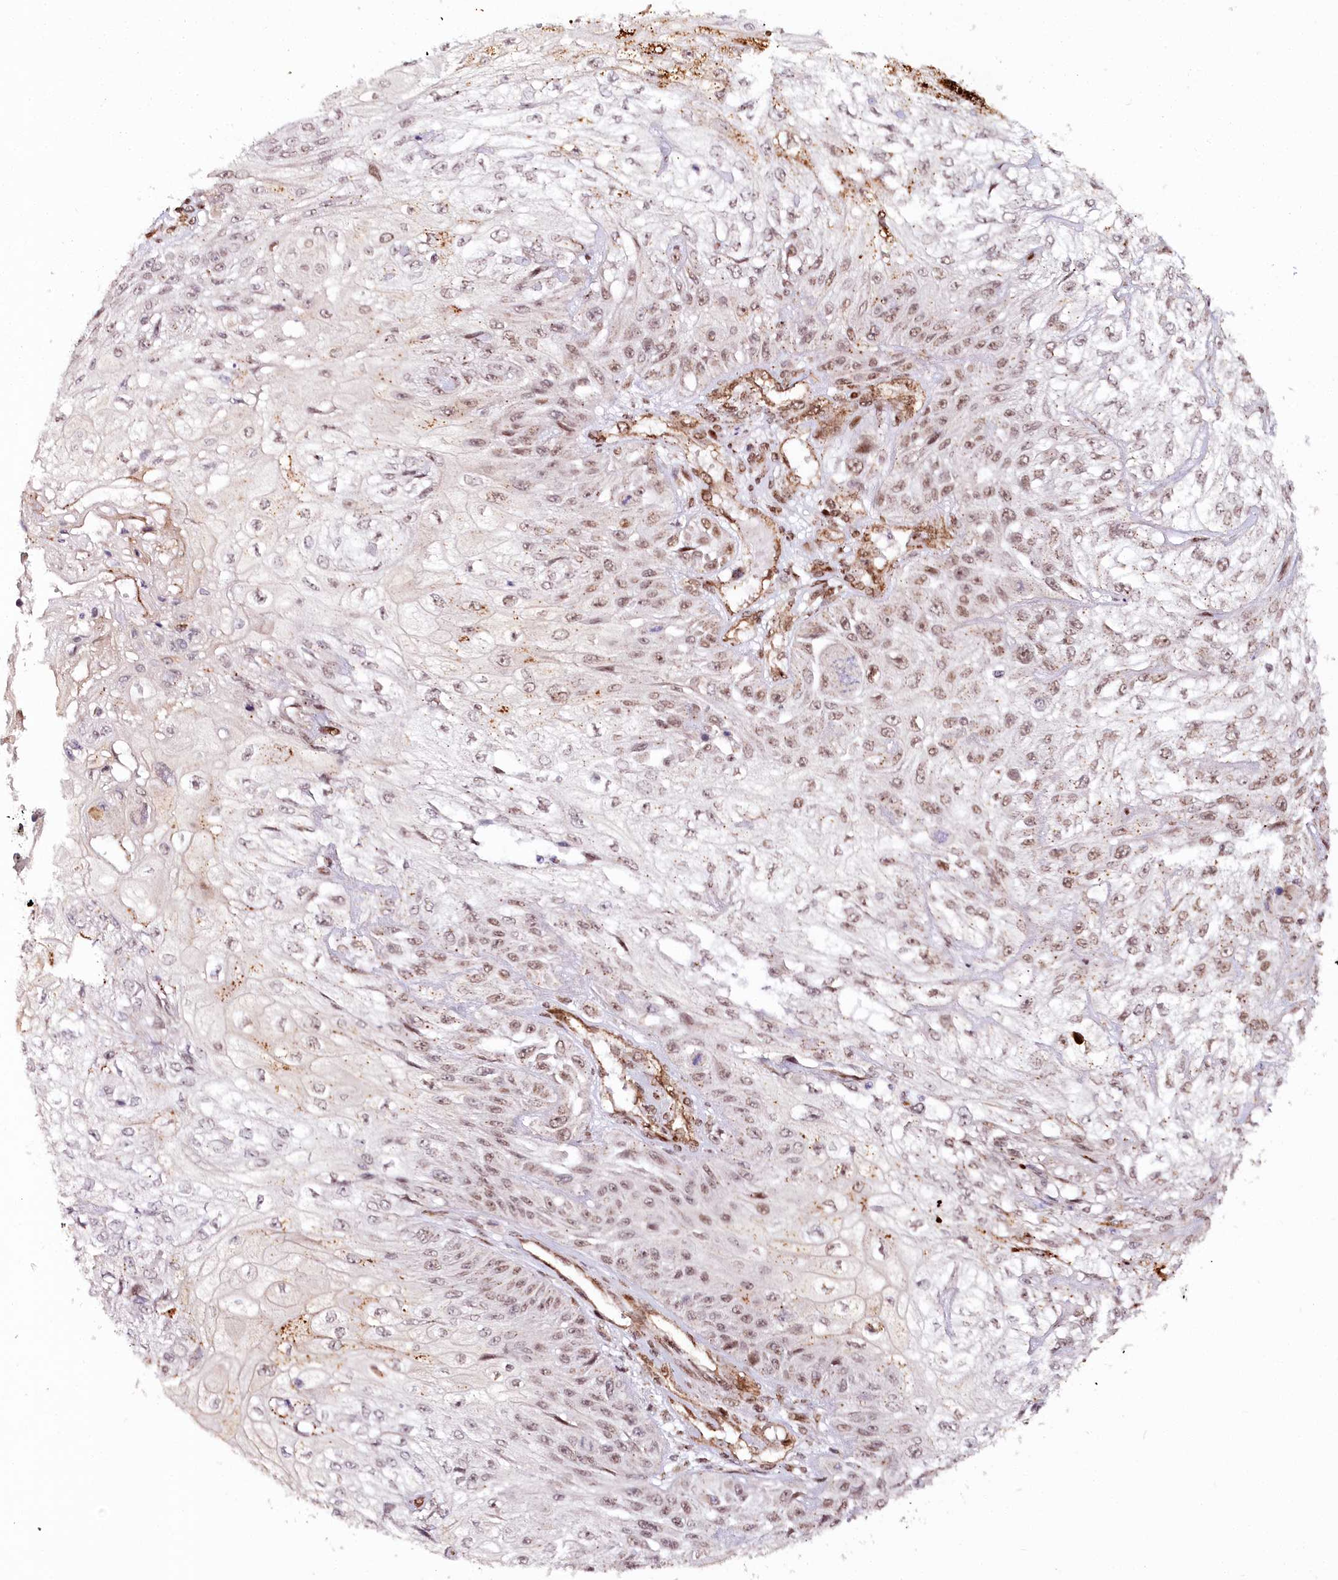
{"staining": {"intensity": "weak", "quantity": "25%-75%", "location": "nuclear"}, "tissue": "skin cancer", "cell_type": "Tumor cells", "image_type": "cancer", "snomed": [{"axis": "morphology", "description": "Squamous cell carcinoma, NOS"}, {"axis": "morphology", "description": "Squamous cell carcinoma, metastatic, NOS"}, {"axis": "topography", "description": "Skin"}, {"axis": "topography", "description": "Lymph node"}], "caption": "Skin cancer (squamous cell carcinoma) stained for a protein demonstrates weak nuclear positivity in tumor cells.", "gene": "COPG1", "patient": {"sex": "male", "age": 75}}